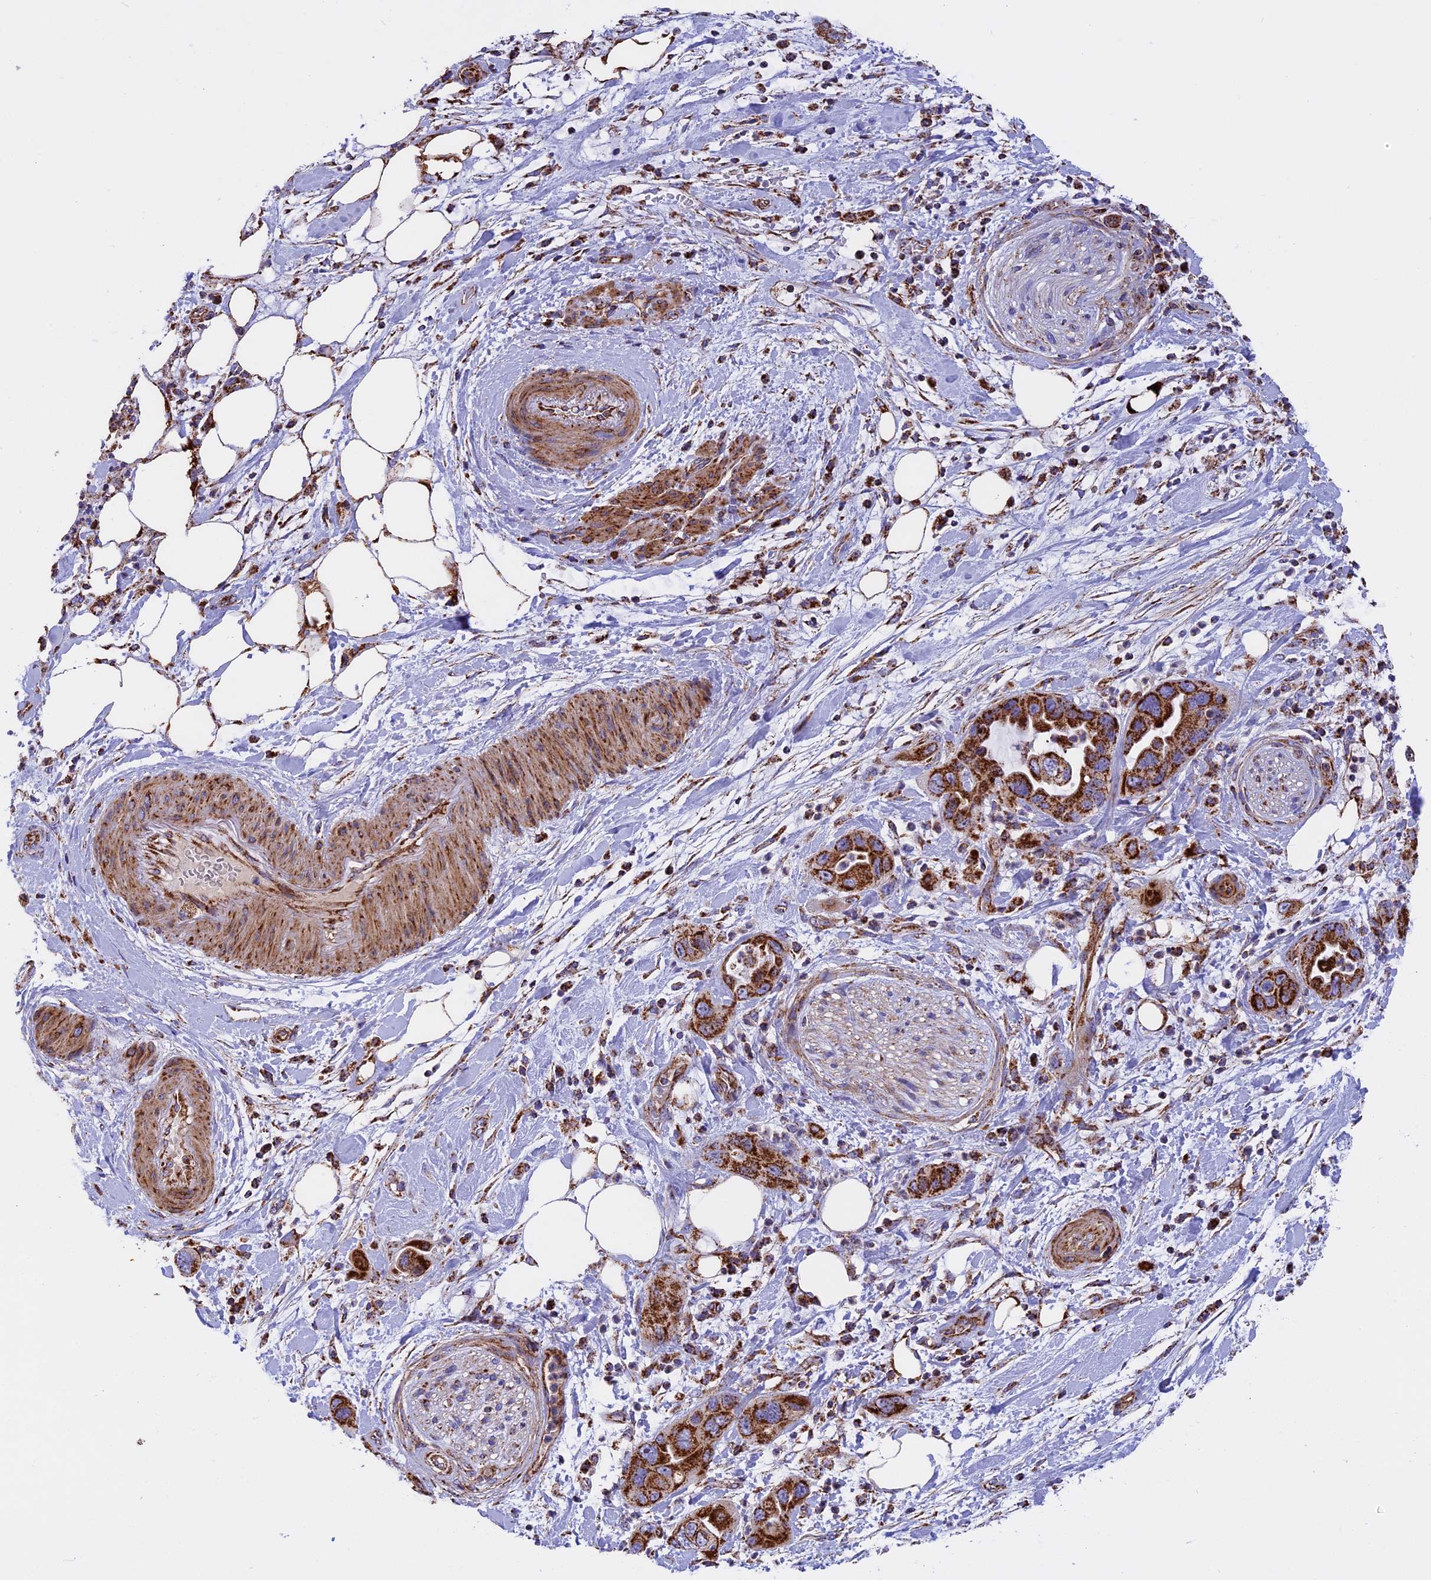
{"staining": {"intensity": "strong", "quantity": ">75%", "location": "cytoplasmic/membranous"}, "tissue": "pancreatic cancer", "cell_type": "Tumor cells", "image_type": "cancer", "snomed": [{"axis": "morphology", "description": "Adenocarcinoma, NOS"}, {"axis": "topography", "description": "Pancreas"}], "caption": "Immunohistochemical staining of pancreatic adenocarcinoma displays strong cytoplasmic/membranous protein positivity in about >75% of tumor cells. Using DAB (3,3'-diaminobenzidine) (brown) and hematoxylin (blue) stains, captured at high magnification using brightfield microscopy.", "gene": "UQCRB", "patient": {"sex": "female", "age": 71}}